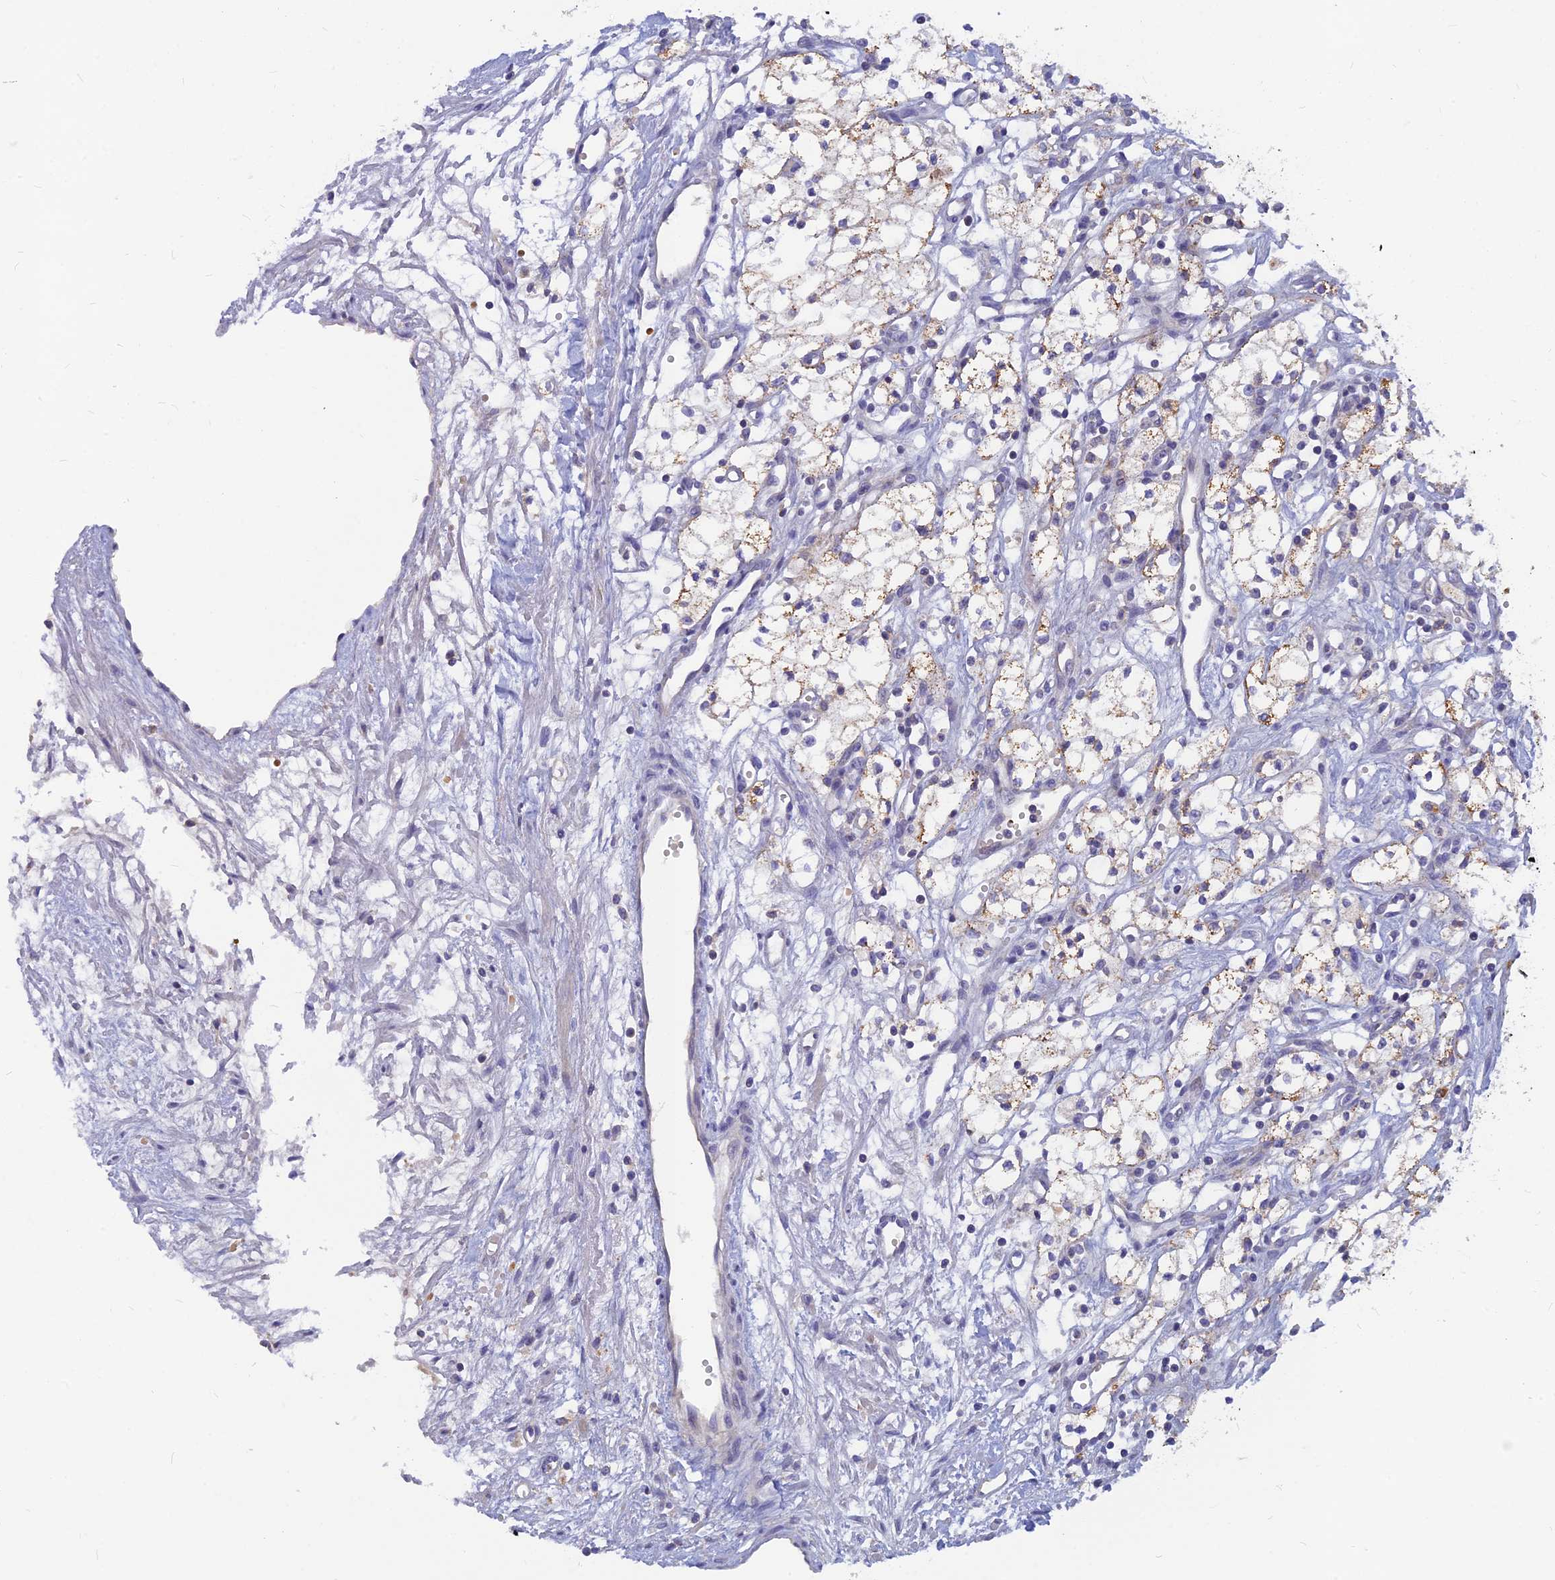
{"staining": {"intensity": "weak", "quantity": "25%-75%", "location": "cytoplasmic/membranous"}, "tissue": "renal cancer", "cell_type": "Tumor cells", "image_type": "cancer", "snomed": [{"axis": "morphology", "description": "Adenocarcinoma, NOS"}, {"axis": "topography", "description": "Kidney"}], "caption": "The histopathology image reveals staining of adenocarcinoma (renal), revealing weak cytoplasmic/membranous protein staining (brown color) within tumor cells. The protein is stained brown, and the nuclei are stained in blue (DAB IHC with brightfield microscopy, high magnification).", "gene": "CACNA1B", "patient": {"sex": "male", "age": 59}}